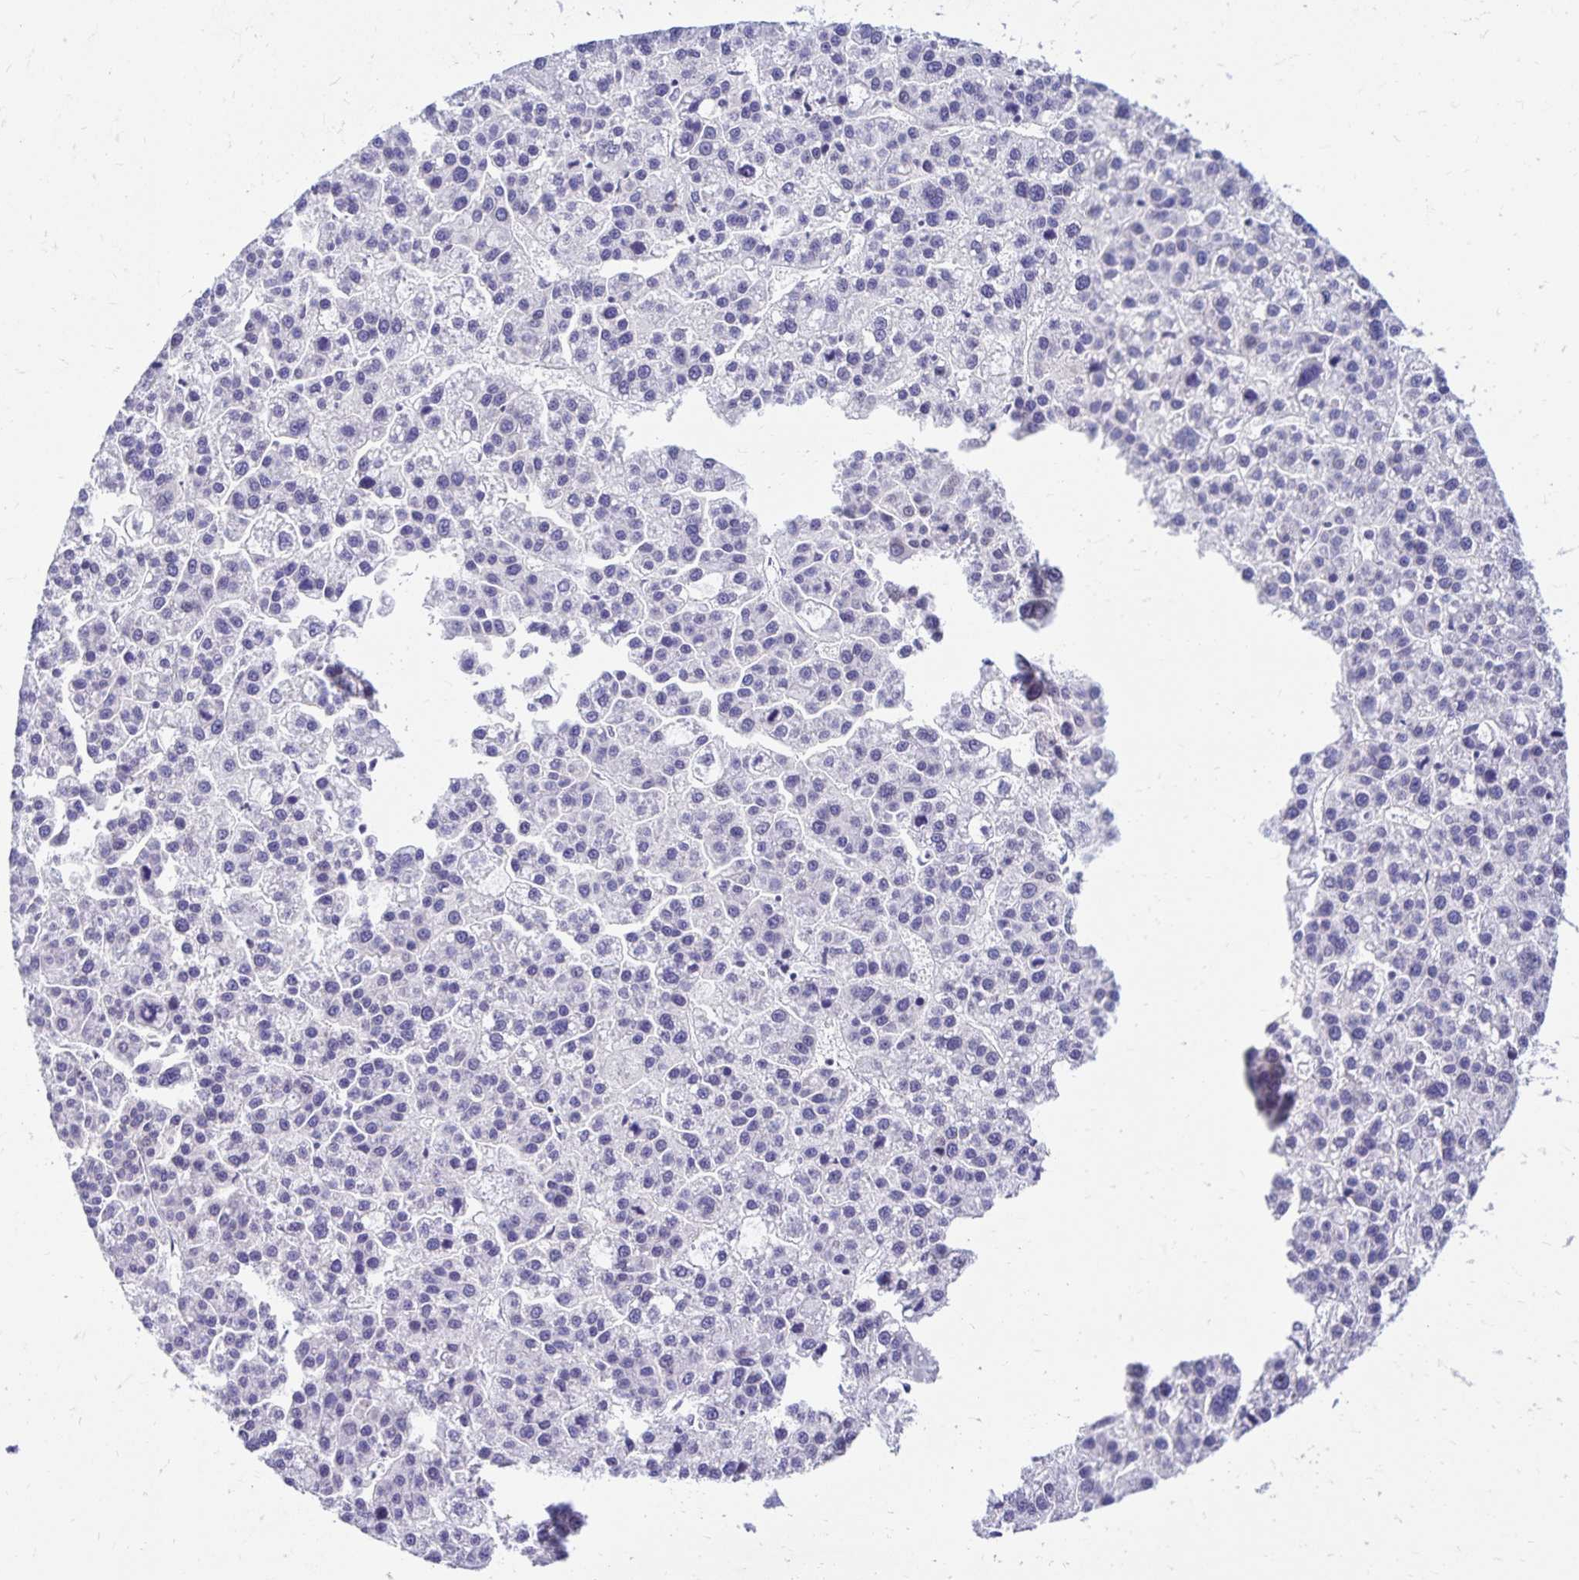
{"staining": {"intensity": "negative", "quantity": "none", "location": "none"}, "tissue": "liver cancer", "cell_type": "Tumor cells", "image_type": "cancer", "snomed": [{"axis": "morphology", "description": "Carcinoma, Hepatocellular, NOS"}, {"axis": "topography", "description": "Liver"}], "caption": "IHC histopathology image of human liver cancer stained for a protein (brown), which shows no expression in tumor cells.", "gene": "FAM166C", "patient": {"sex": "female", "age": 58}}